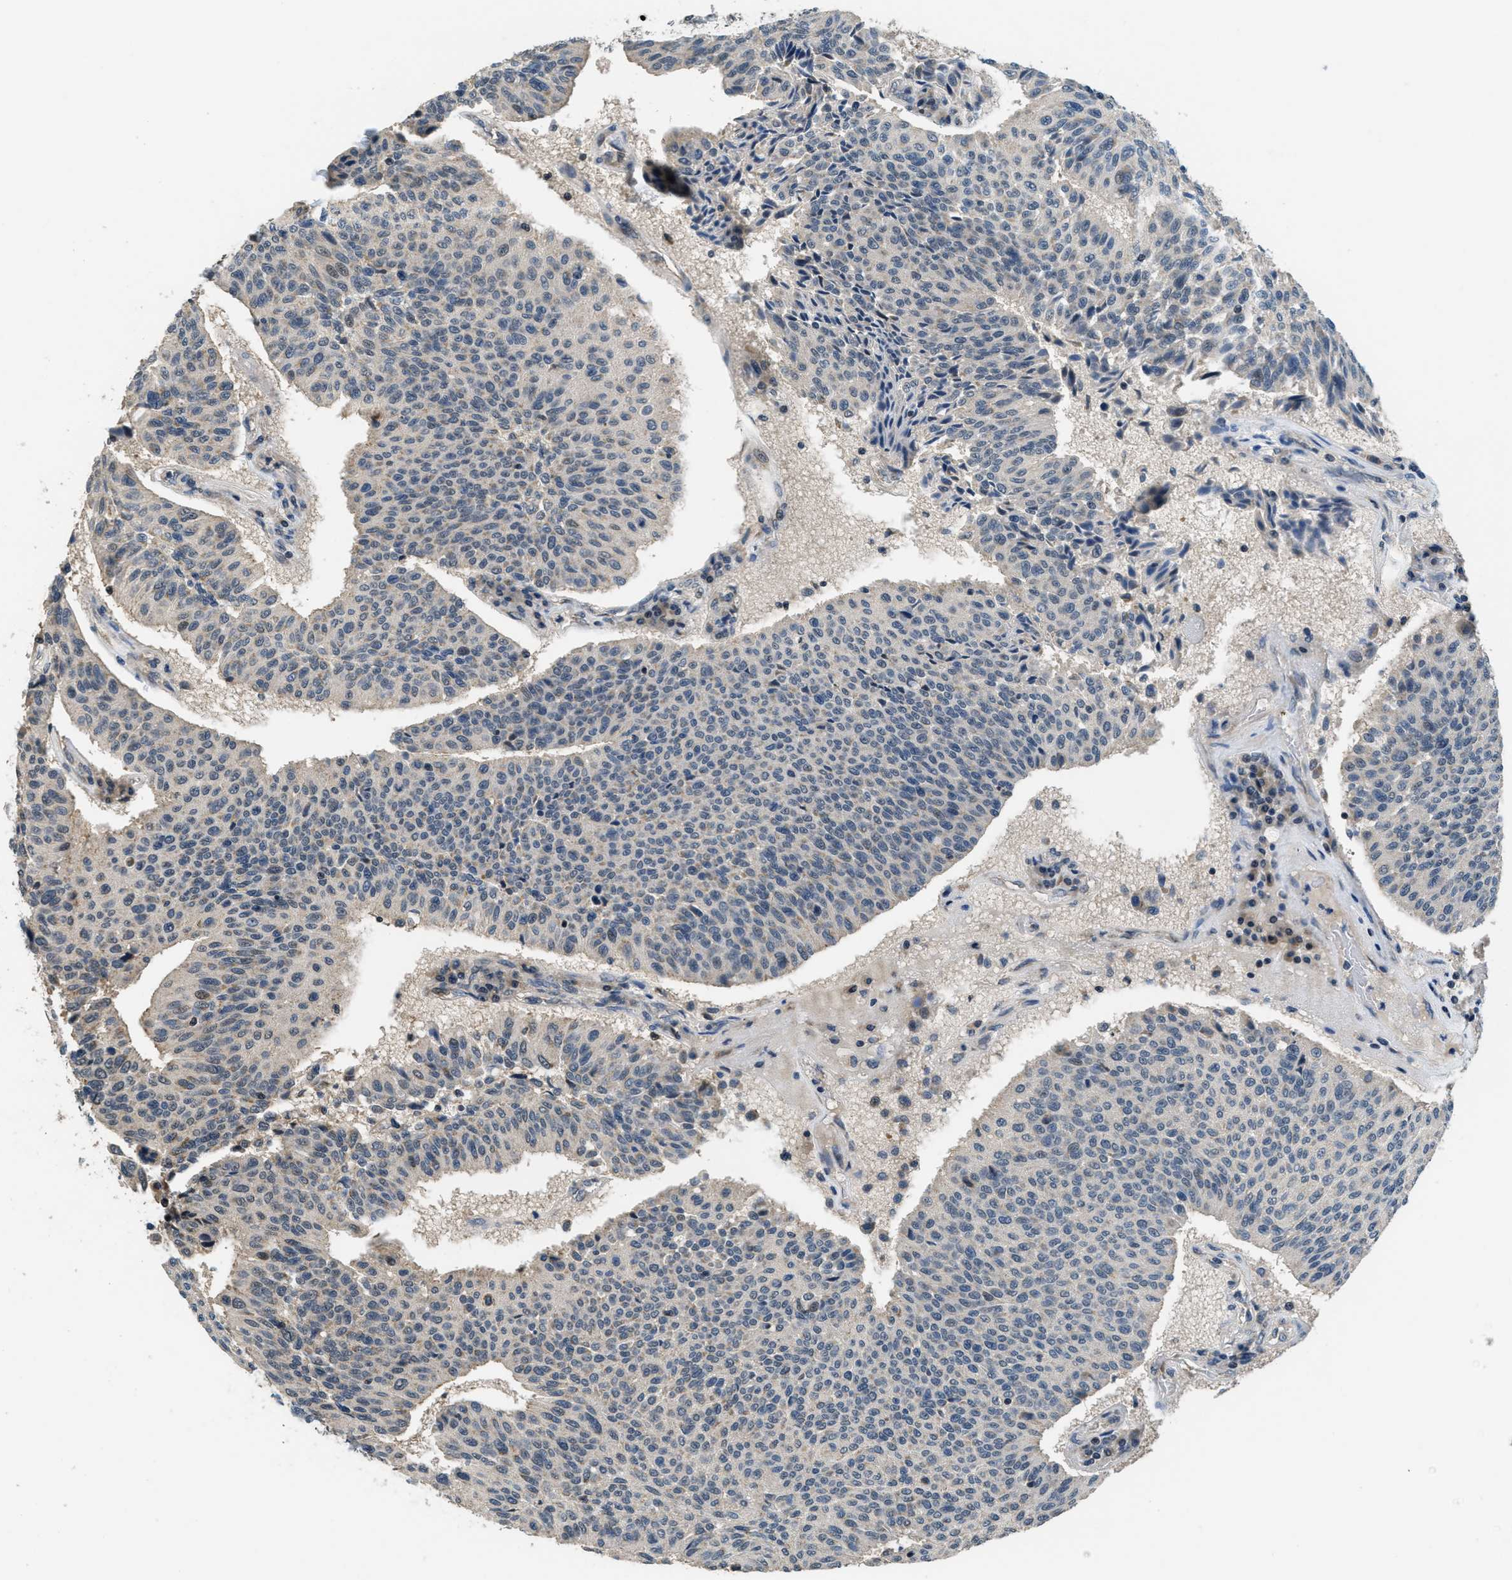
{"staining": {"intensity": "negative", "quantity": "none", "location": "none"}, "tissue": "urothelial cancer", "cell_type": "Tumor cells", "image_type": "cancer", "snomed": [{"axis": "morphology", "description": "Urothelial carcinoma, High grade"}, {"axis": "topography", "description": "Urinary bladder"}], "caption": "IHC of urothelial carcinoma (high-grade) shows no positivity in tumor cells.", "gene": "NAT1", "patient": {"sex": "male", "age": 66}}